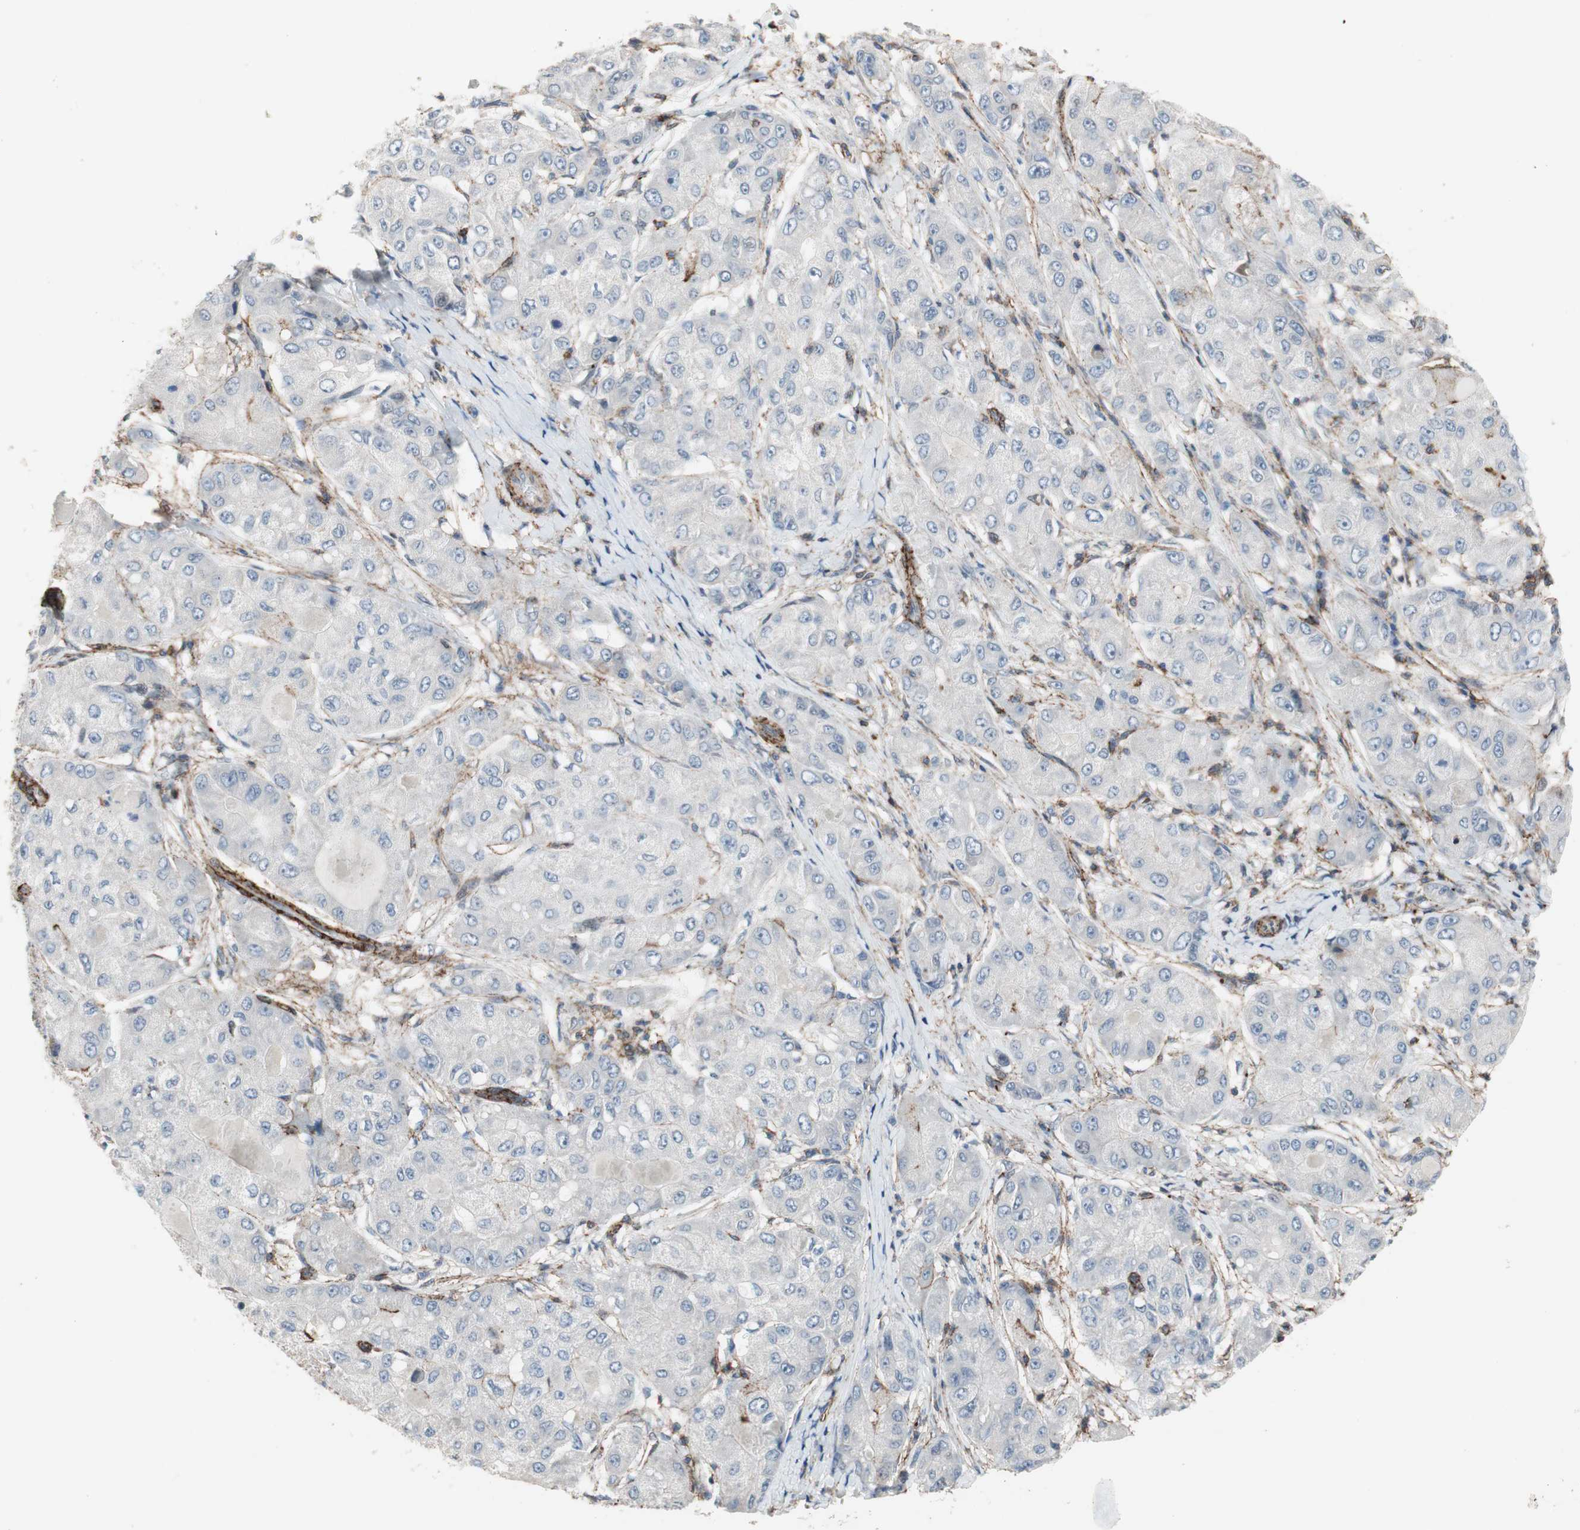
{"staining": {"intensity": "negative", "quantity": "none", "location": "none"}, "tissue": "liver cancer", "cell_type": "Tumor cells", "image_type": "cancer", "snomed": [{"axis": "morphology", "description": "Carcinoma, Hepatocellular, NOS"}, {"axis": "topography", "description": "Liver"}], "caption": "Tumor cells show no significant protein staining in liver cancer (hepatocellular carcinoma). (Immunohistochemistry (ihc), brightfield microscopy, high magnification).", "gene": "GRHL1", "patient": {"sex": "male", "age": 80}}